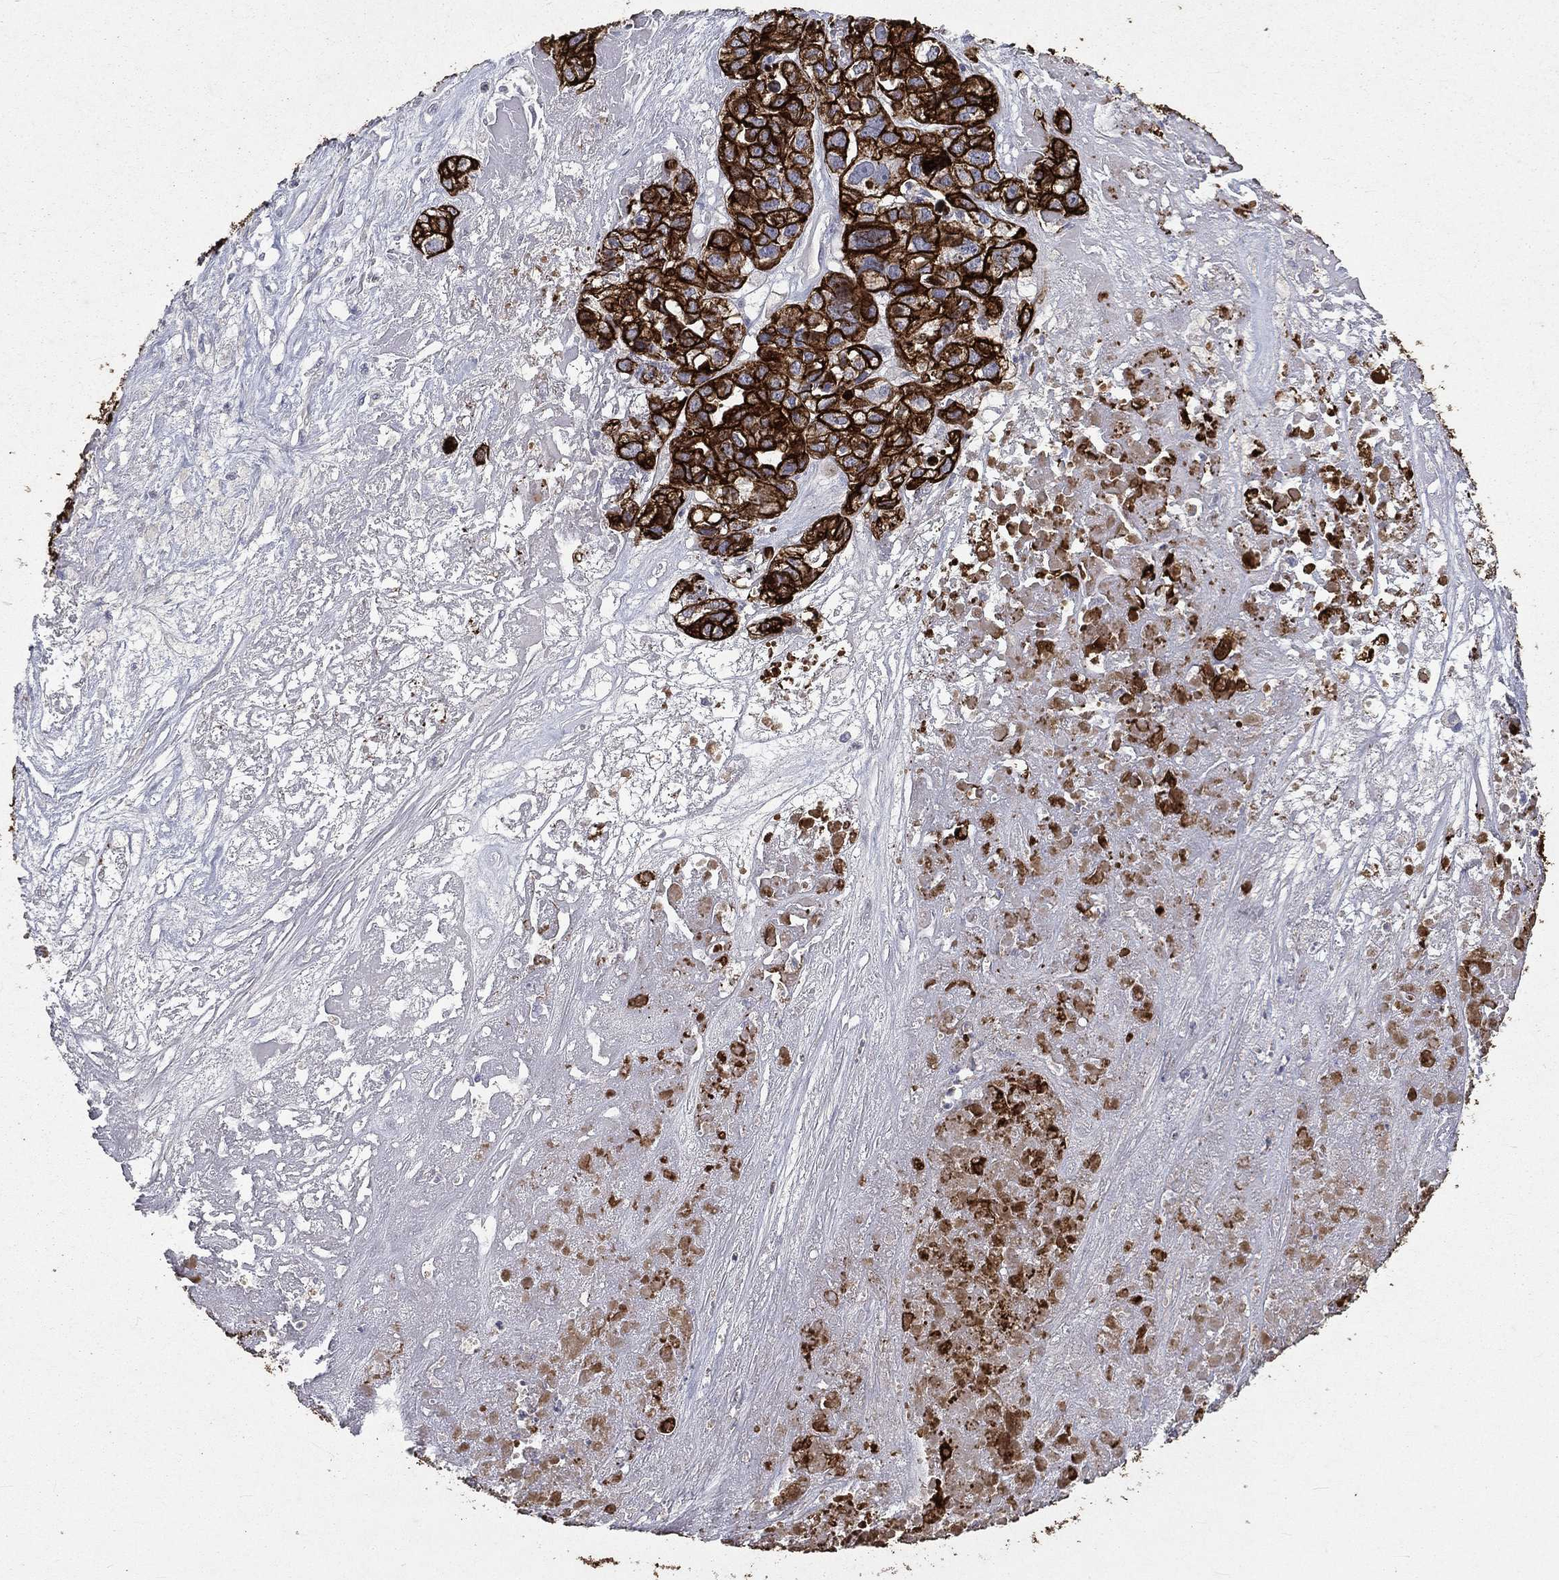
{"staining": {"intensity": "strong", "quantity": ">75%", "location": "cytoplasmic/membranous"}, "tissue": "ovarian cancer", "cell_type": "Tumor cells", "image_type": "cancer", "snomed": [{"axis": "morphology", "description": "Cystadenocarcinoma, serous, NOS"}, {"axis": "topography", "description": "Ovary"}], "caption": "High-power microscopy captured an immunohistochemistry image of serous cystadenocarcinoma (ovarian), revealing strong cytoplasmic/membranous expression in approximately >75% of tumor cells. (DAB IHC with brightfield microscopy, high magnification).", "gene": "KRT7", "patient": {"sex": "female", "age": 87}}